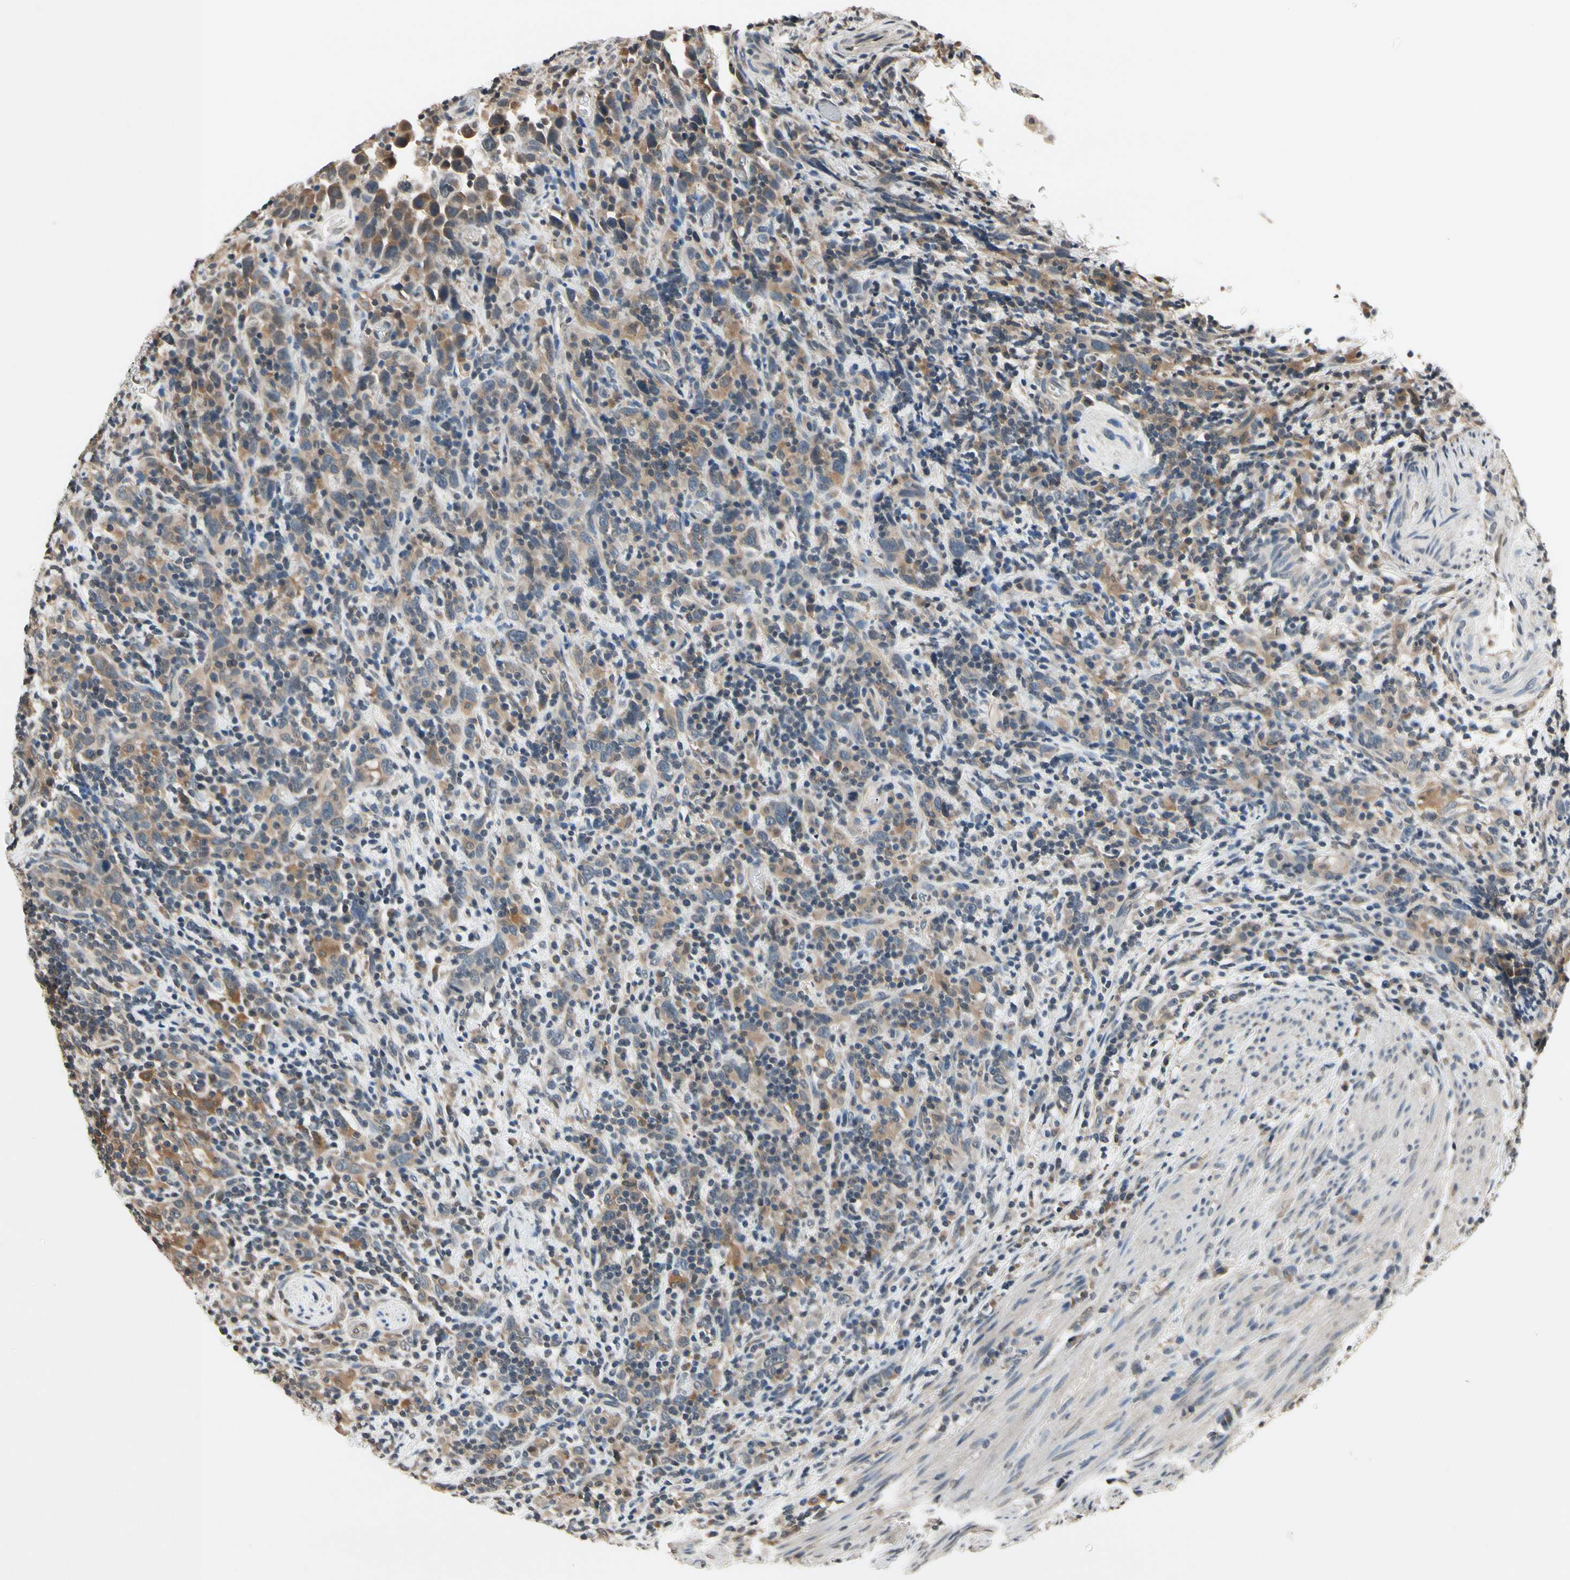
{"staining": {"intensity": "weak", "quantity": ">75%", "location": "cytoplasmic/membranous"}, "tissue": "urothelial cancer", "cell_type": "Tumor cells", "image_type": "cancer", "snomed": [{"axis": "morphology", "description": "Urothelial carcinoma, High grade"}, {"axis": "topography", "description": "Urinary bladder"}], "caption": "A brown stain highlights weak cytoplasmic/membranous staining of a protein in urothelial cancer tumor cells. Immunohistochemistry (ihc) stains the protein in brown and the nuclei are stained blue.", "gene": "GCLC", "patient": {"sex": "male", "age": 61}}